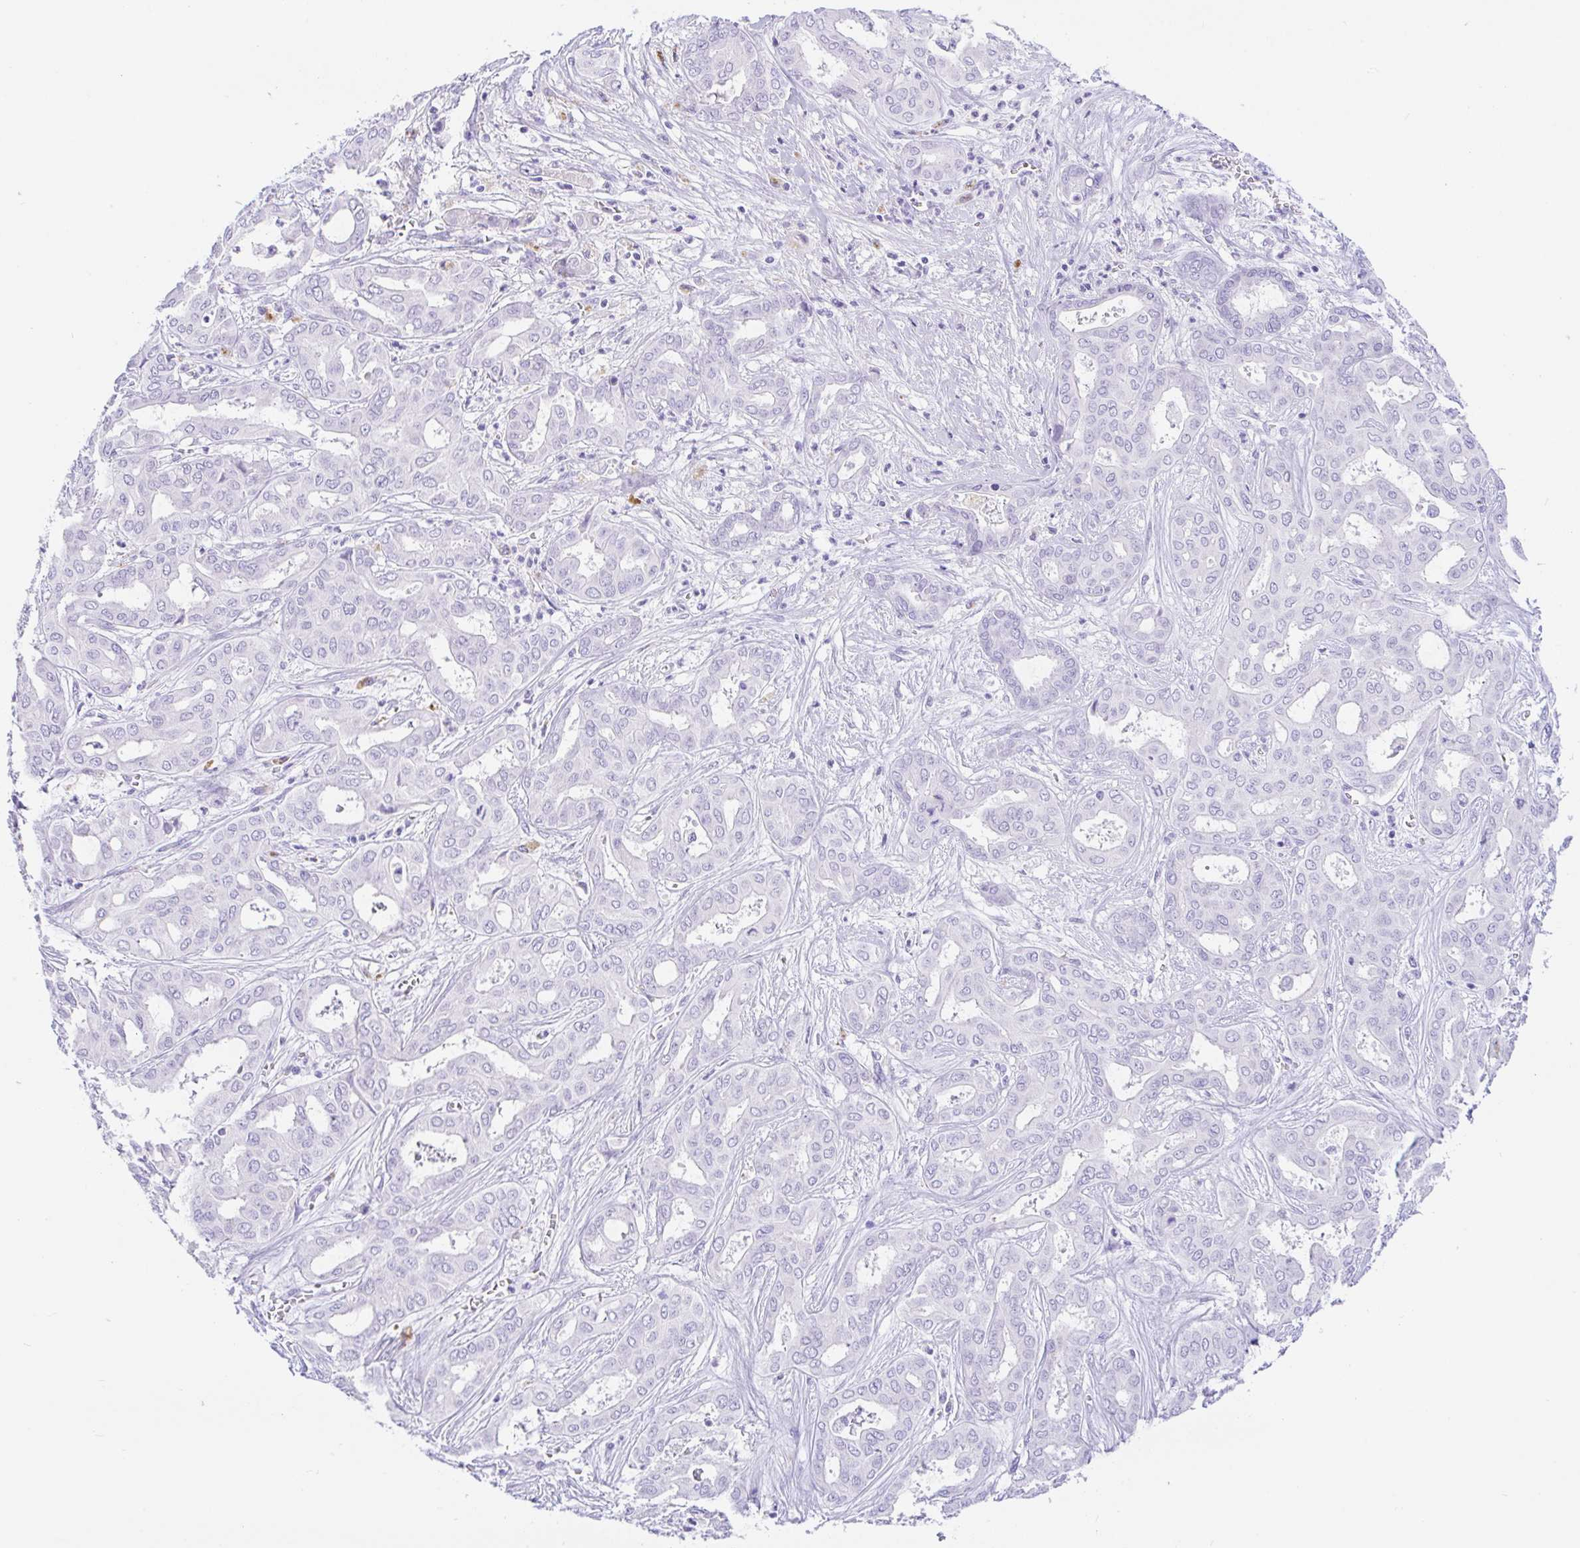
{"staining": {"intensity": "negative", "quantity": "none", "location": "none"}, "tissue": "liver cancer", "cell_type": "Tumor cells", "image_type": "cancer", "snomed": [{"axis": "morphology", "description": "Cholangiocarcinoma"}, {"axis": "topography", "description": "Liver"}], "caption": "This histopathology image is of liver cholangiocarcinoma stained with immunohistochemistry (IHC) to label a protein in brown with the nuclei are counter-stained blue. There is no staining in tumor cells.", "gene": "PAX8", "patient": {"sex": "female", "age": 64}}